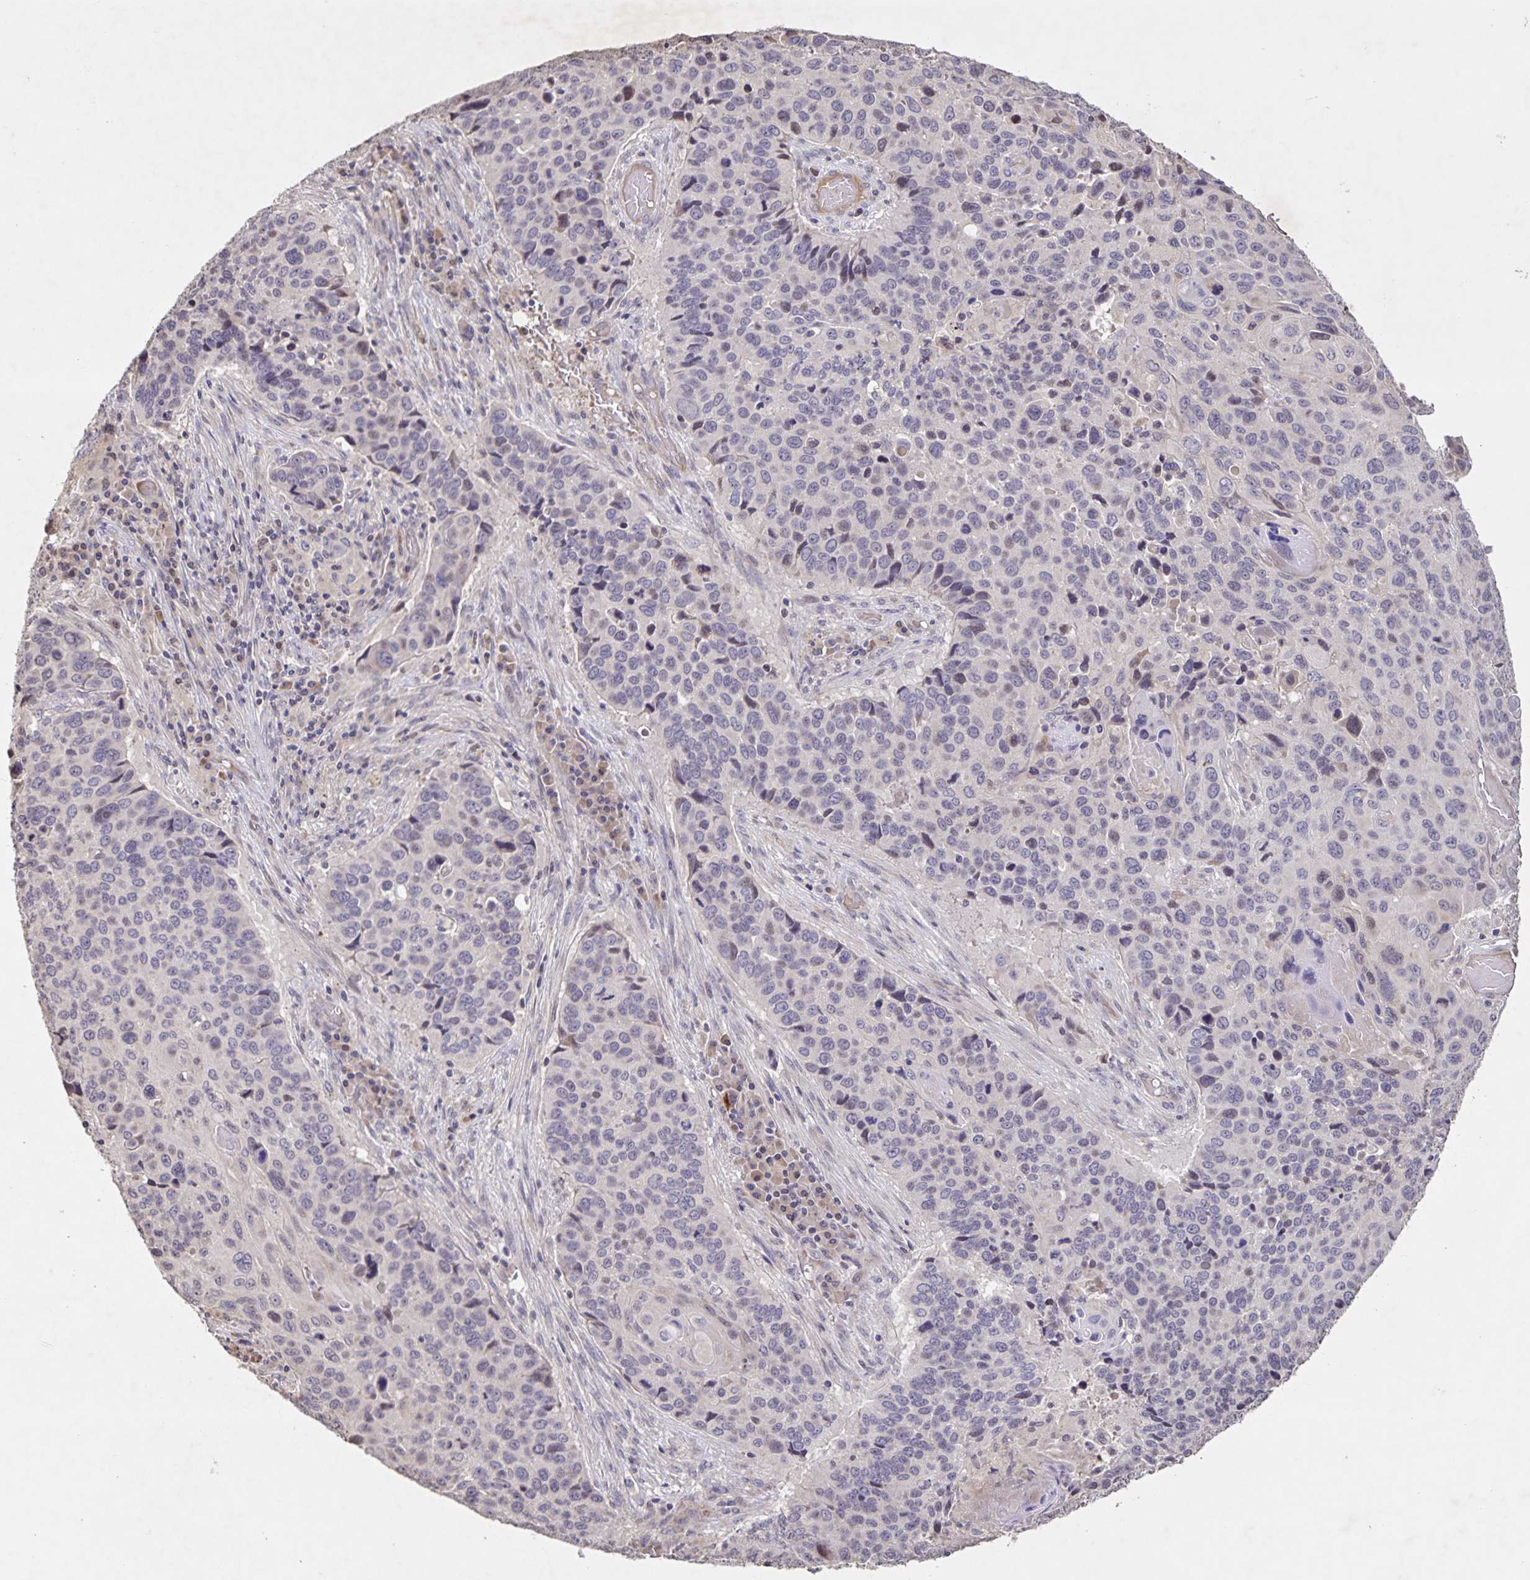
{"staining": {"intensity": "negative", "quantity": "none", "location": "none"}, "tissue": "lung cancer", "cell_type": "Tumor cells", "image_type": "cancer", "snomed": [{"axis": "morphology", "description": "Squamous cell carcinoma, NOS"}, {"axis": "topography", "description": "Lung"}], "caption": "Tumor cells are negative for brown protein staining in lung cancer (squamous cell carcinoma). (Immunohistochemistry (ihc), brightfield microscopy, high magnification).", "gene": "GDF2", "patient": {"sex": "male", "age": 68}}